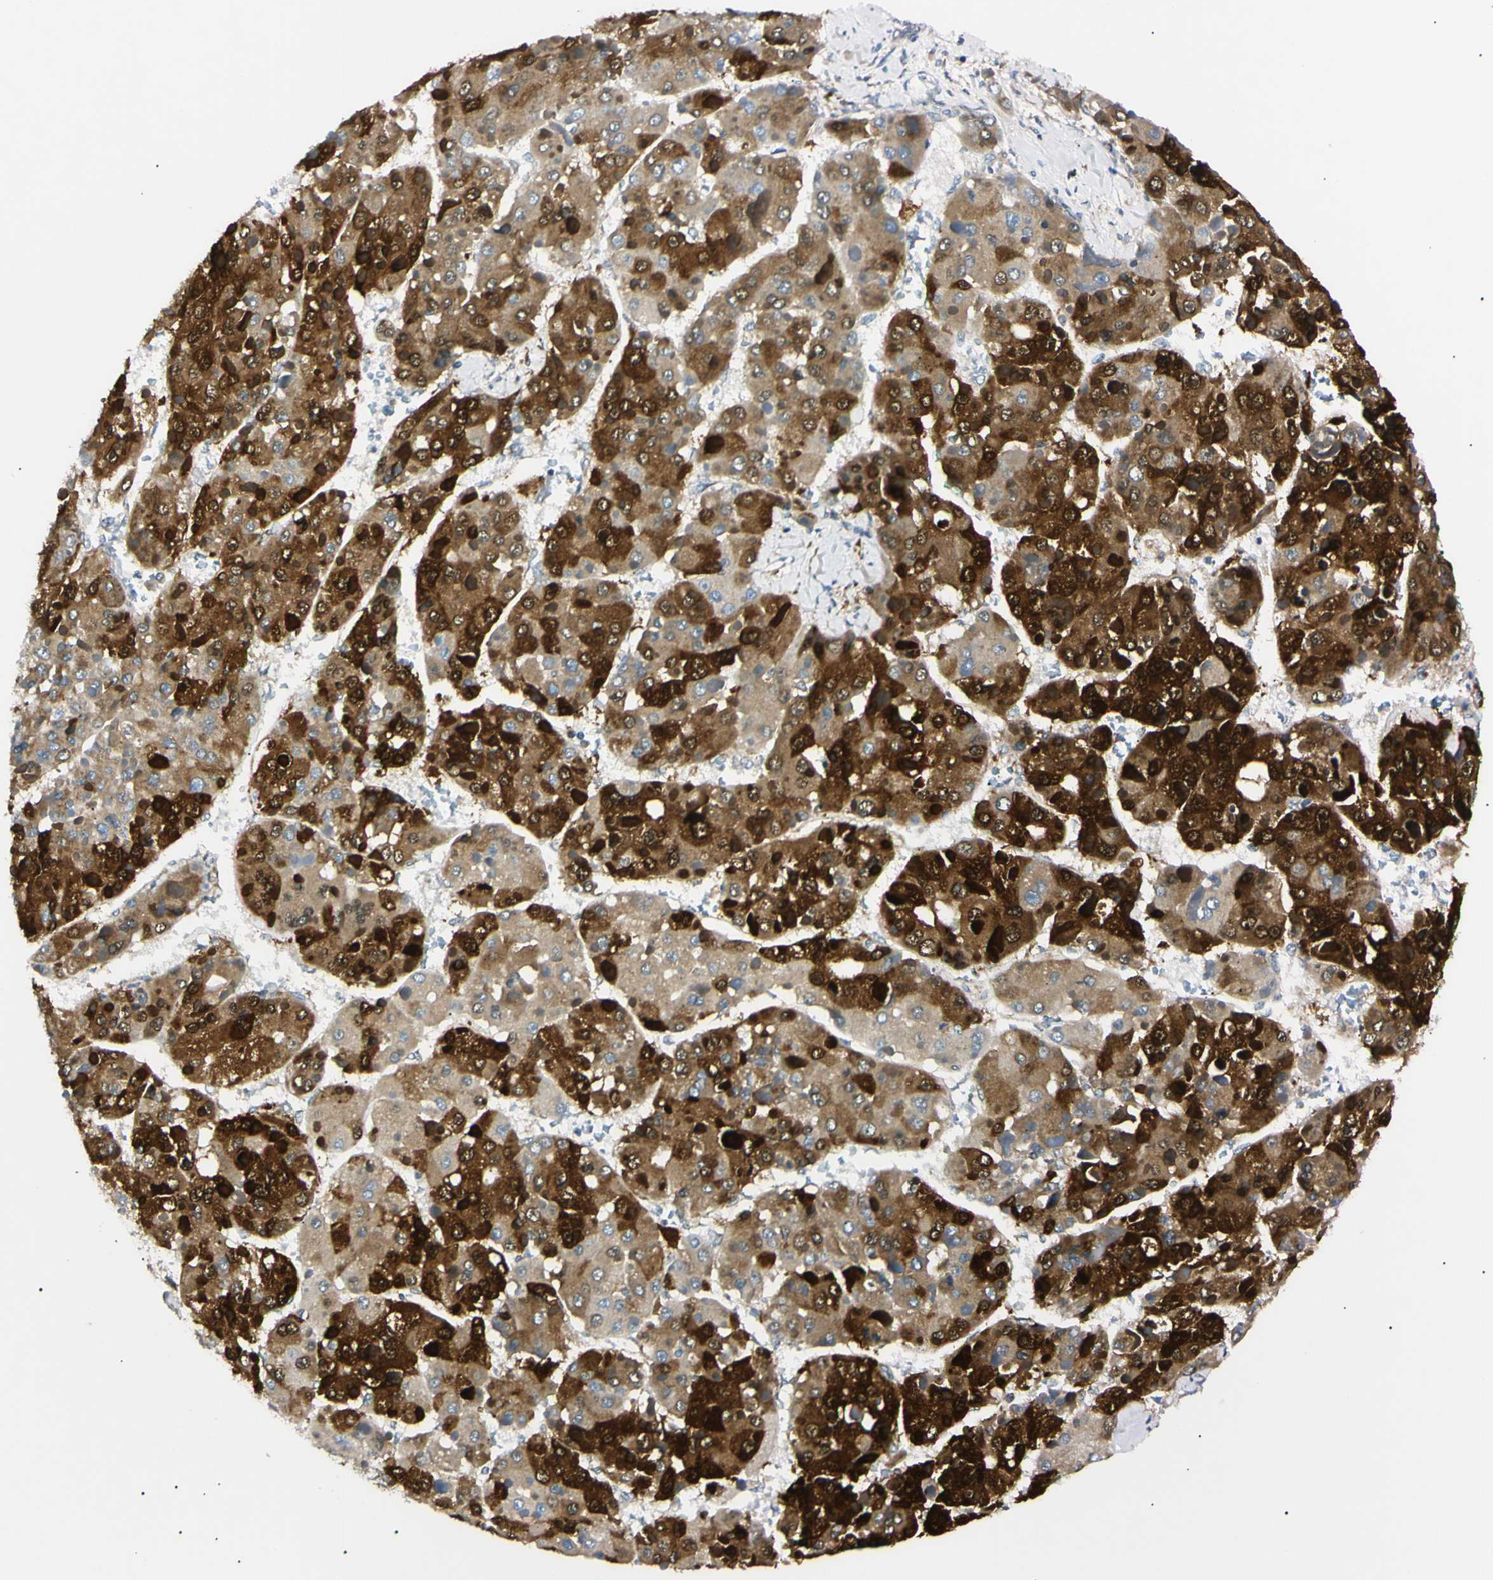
{"staining": {"intensity": "strong", "quantity": ">75%", "location": "cytoplasmic/membranous,nuclear"}, "tissue": "liver cancer", "cell_type": "Tumor cells", "image_type": "cancer", "snomed": [{"axis": "morphology", "description": "Carcinoma, Hepatocellular, NOS"}, {"axis": "topography", "description": "Liver"}], "caption": "DAB (3,3'-diaminobenzidine) immunohistochemical staining of liver cancer (hepatocellular carcinoma) demonstrates strong cytoplasmic/membranous and nuclear protein positivity in approximately >75% of tumor cells. The staining was performed using DAB (3,3'-diaminobenzidine) to visualize the protein expression in brown, while the nuclei were stained in blue with hematoxylin (Magnification: 20x).", "gene": "IER3IP1", "patient": {"sex": "female", "age": 73}}